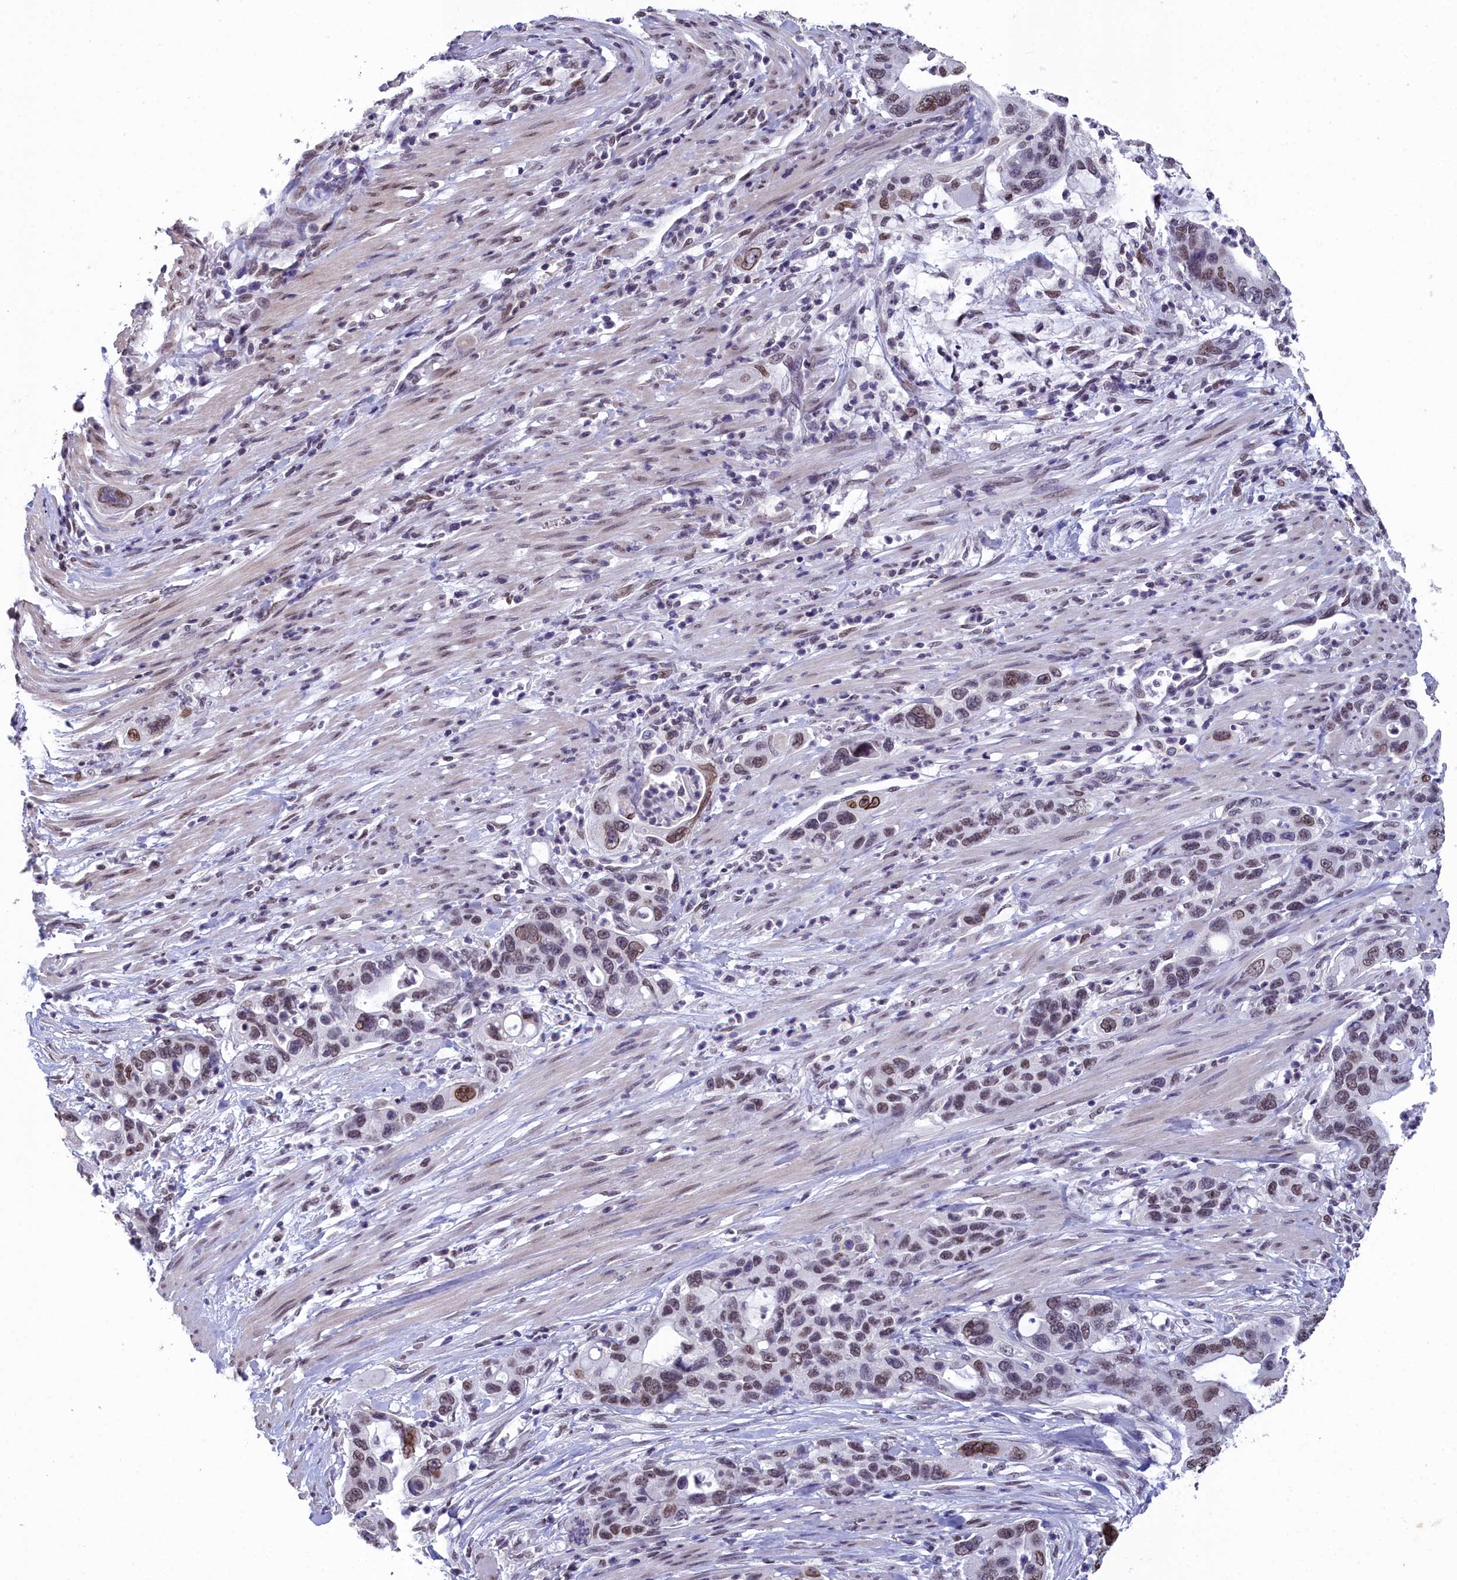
{"staining": {"intensity": "moderate", "quantity": "25%-75%", "location": "nuclear"}, "tissue": "pancreatic cancer", "cell_type": "Tumor cells", "image_type": "cancer", "snomed": [{"axis": "morphology", "description": "Adenocarcinoma, NOS"}, {"axis": "topography", "description": "Pancreas"}], "caption": "A brown stain labels moderate nuclear staining of a protein in adenocarcinoma (pancreatic) tumor cells.", "gene": "CCDC97", "patient": {"sex": "female", "age": 71}}